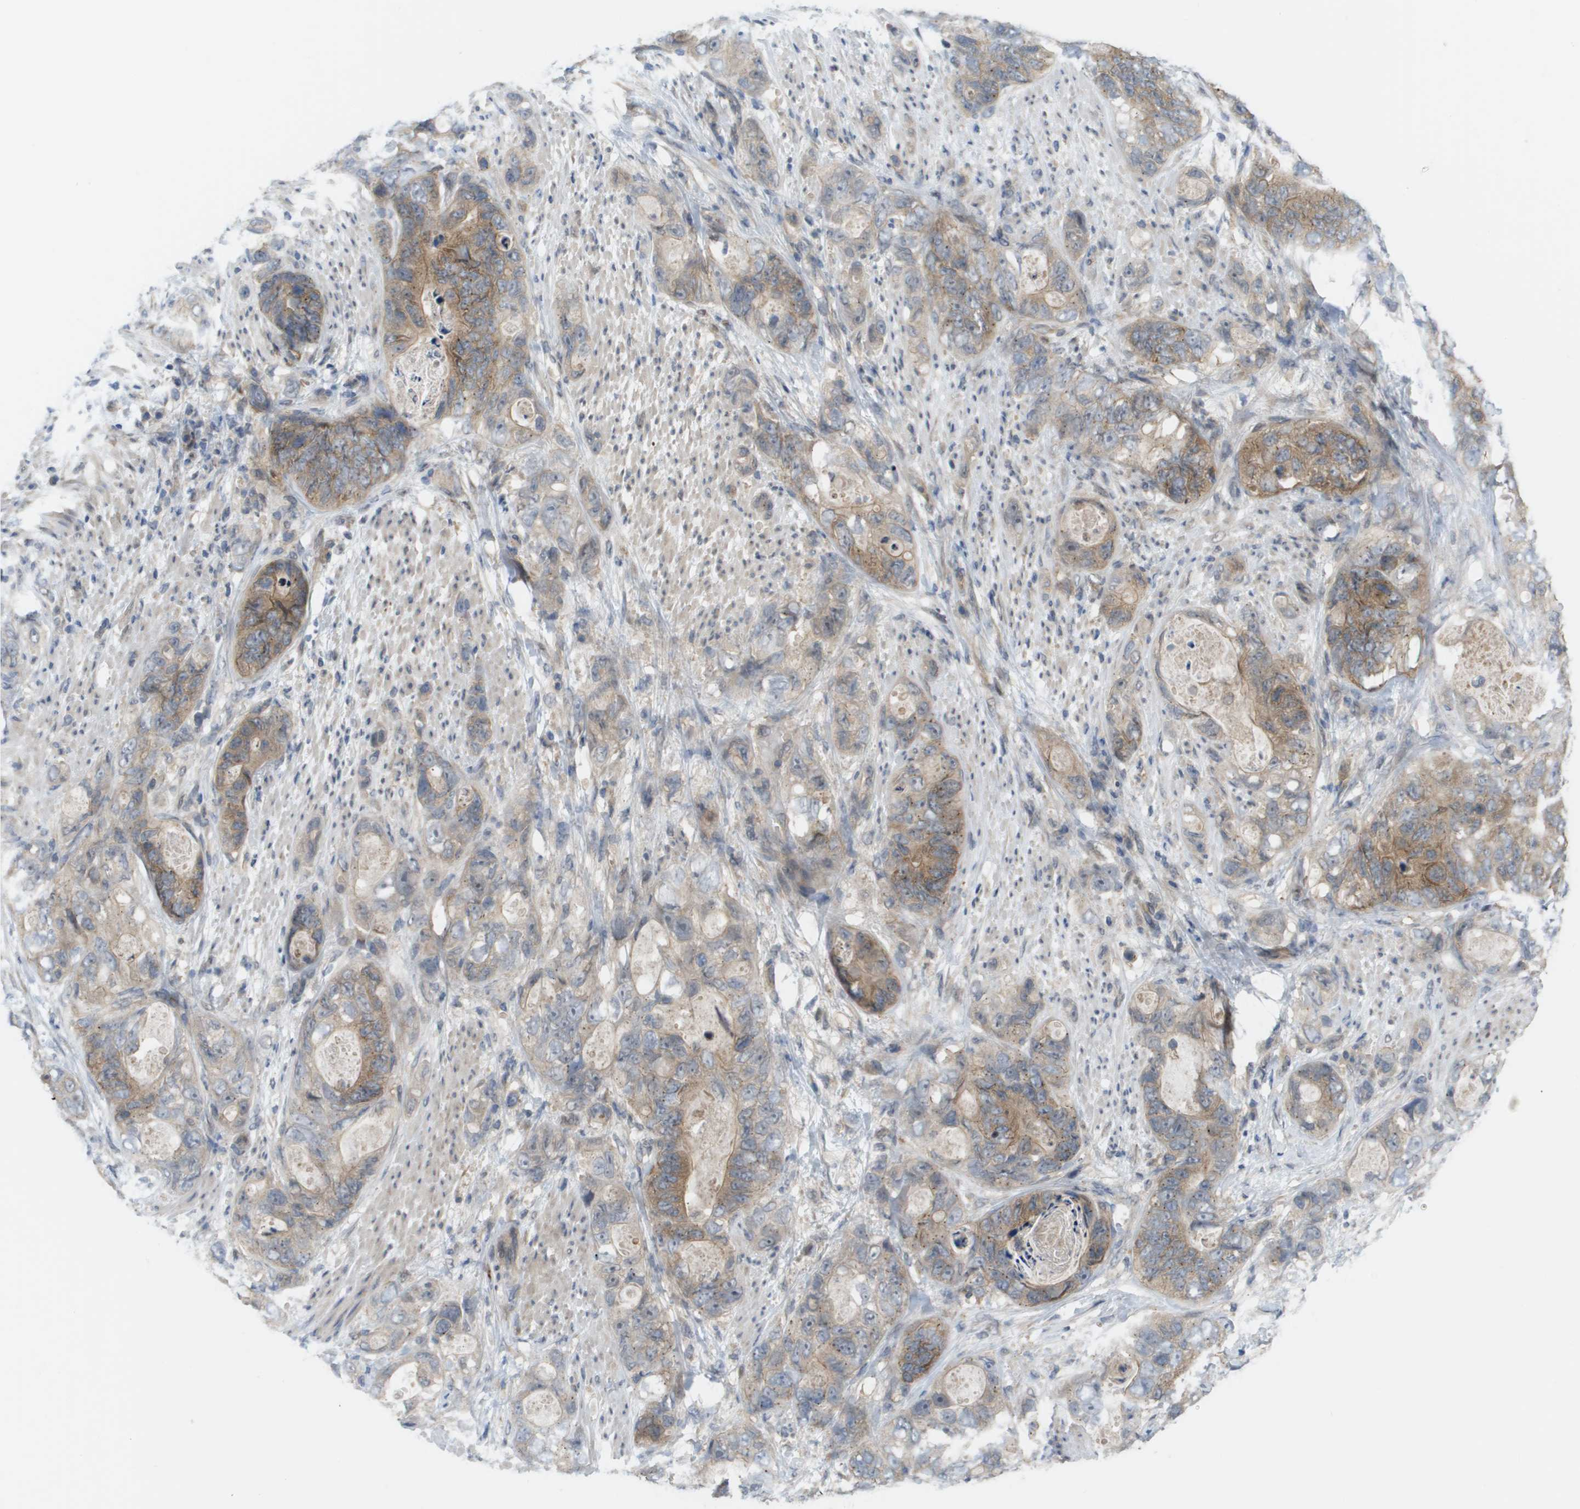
{"staining": {"intensity": "moderate", "quantity": "25%-75%", "location": "cytoplasmic/membranous"}, "tissue": "stomach cancer", "cell_type": "Tumor cells", "image_type": "cancer", "snomed": [{"axis": "morphology", "description": "Adenocarcinoma, NOS"}, {"axis": "topography", "description": "Stomach"}], "caption": "Immunohistochemical staining of human stomach cancer (adenocarcinoma) shows moderate cytoplasmic/membranous protein positivity in about 25%-75% of tumor cells. (brown staining indicates protein expression, while blue staining denotes nuclei).", "gene": "CTPS2", "patient": {"sex": "female", "age": 89}}